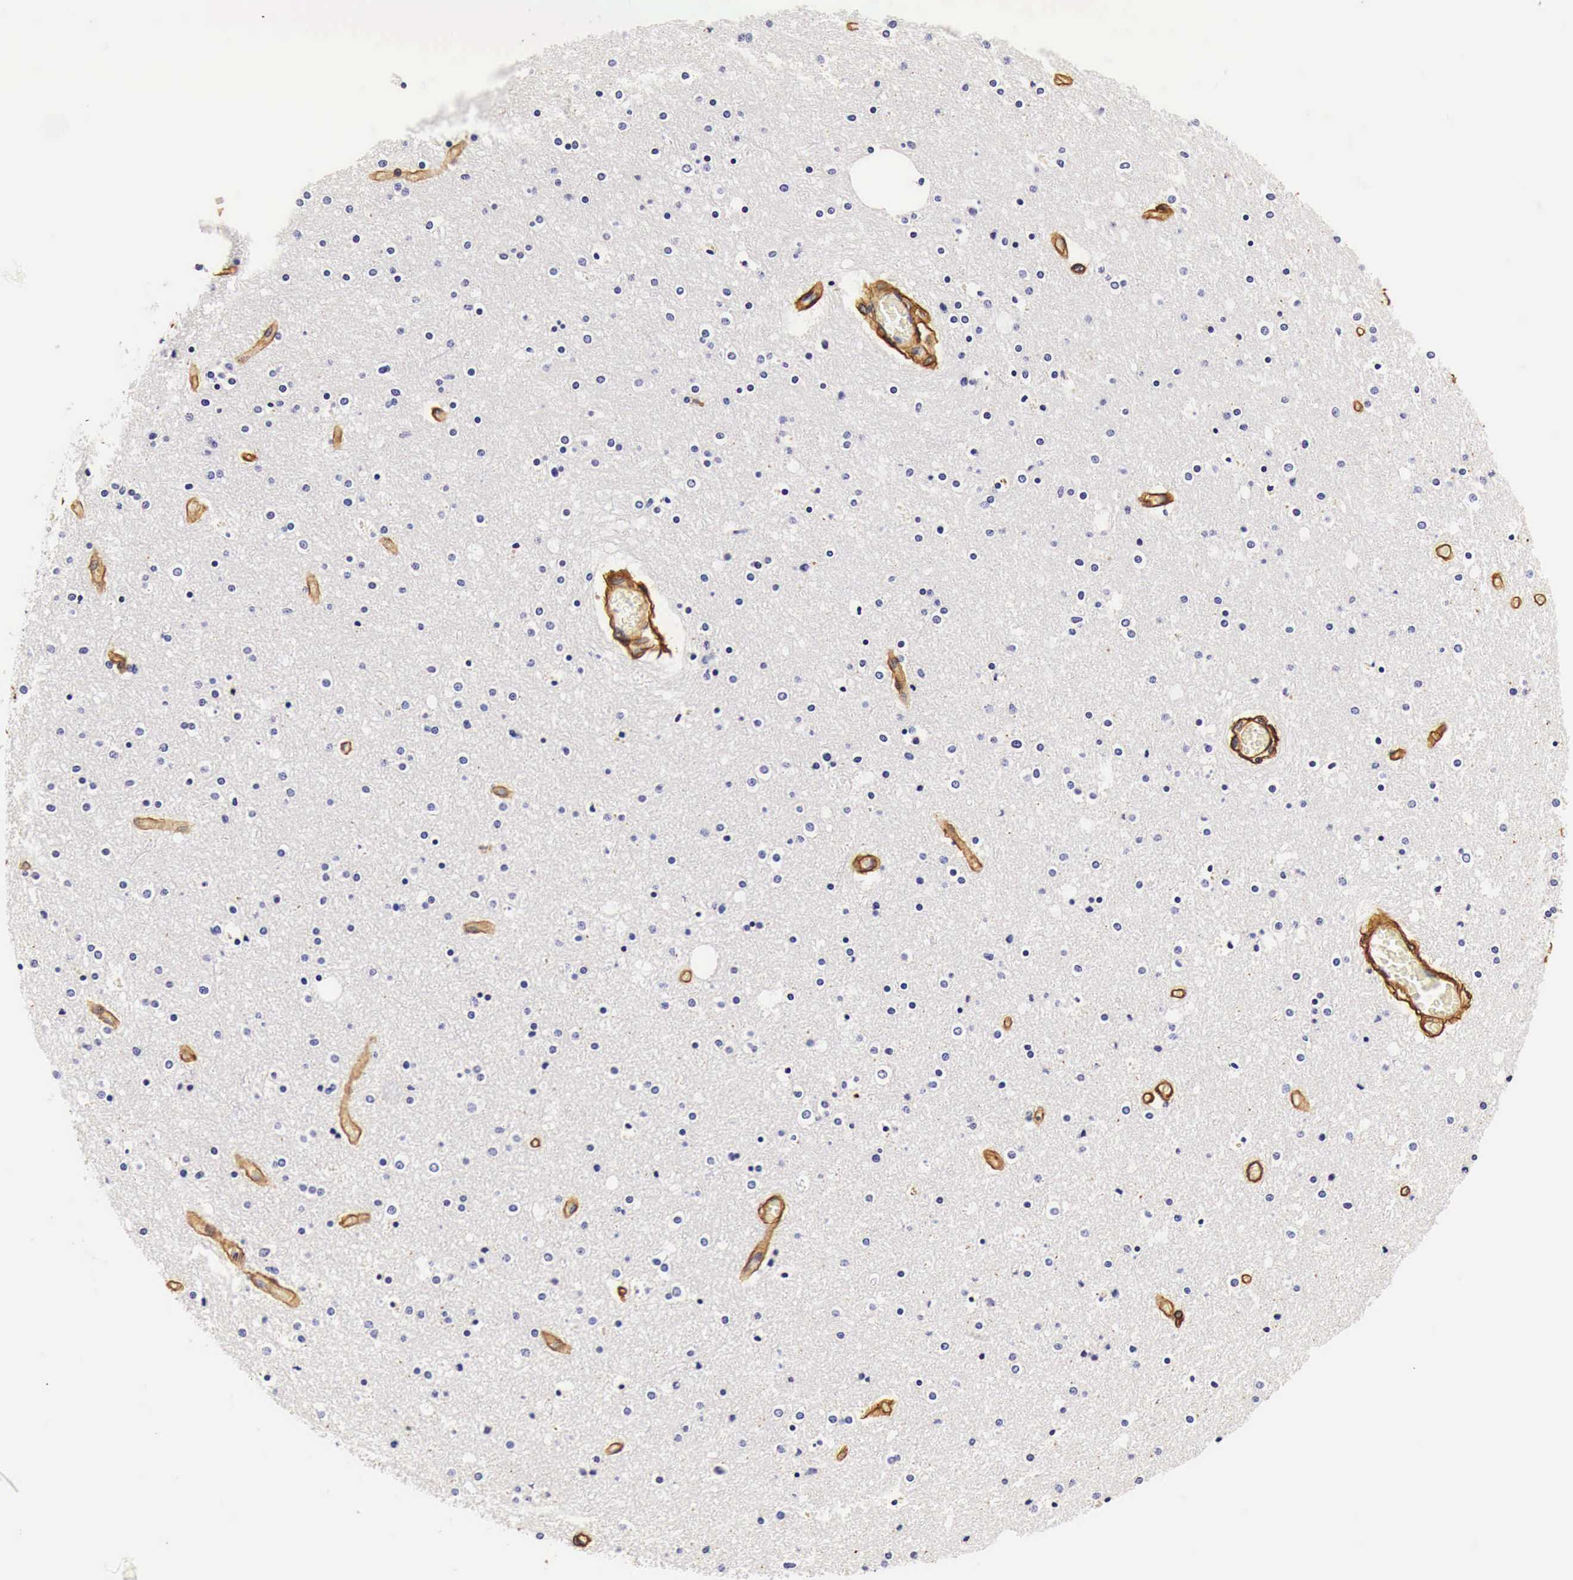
{"staining": {"intensity": "strong", "quantity": ">75%", "location": "cytoplasmic/membranous"}, "tissue": "cerebral cortex", "cell_type": "Endothelial cells", "image_type": "normal", "snomed": [{"axis": "morphology", "description": "Normal tissue, NOS"}, {"axis": "topography", "description": "Cerebral cortex"}], "caption": "This image exhibits immunohistochemistry (IHC) staining of normal human cerebral cortex, with high strong cytoplasmic/membranous staining in approximately >75% of endothelial cells.", "gene": "LAMB2", "patient": {"sex": "female", "age": 54}}